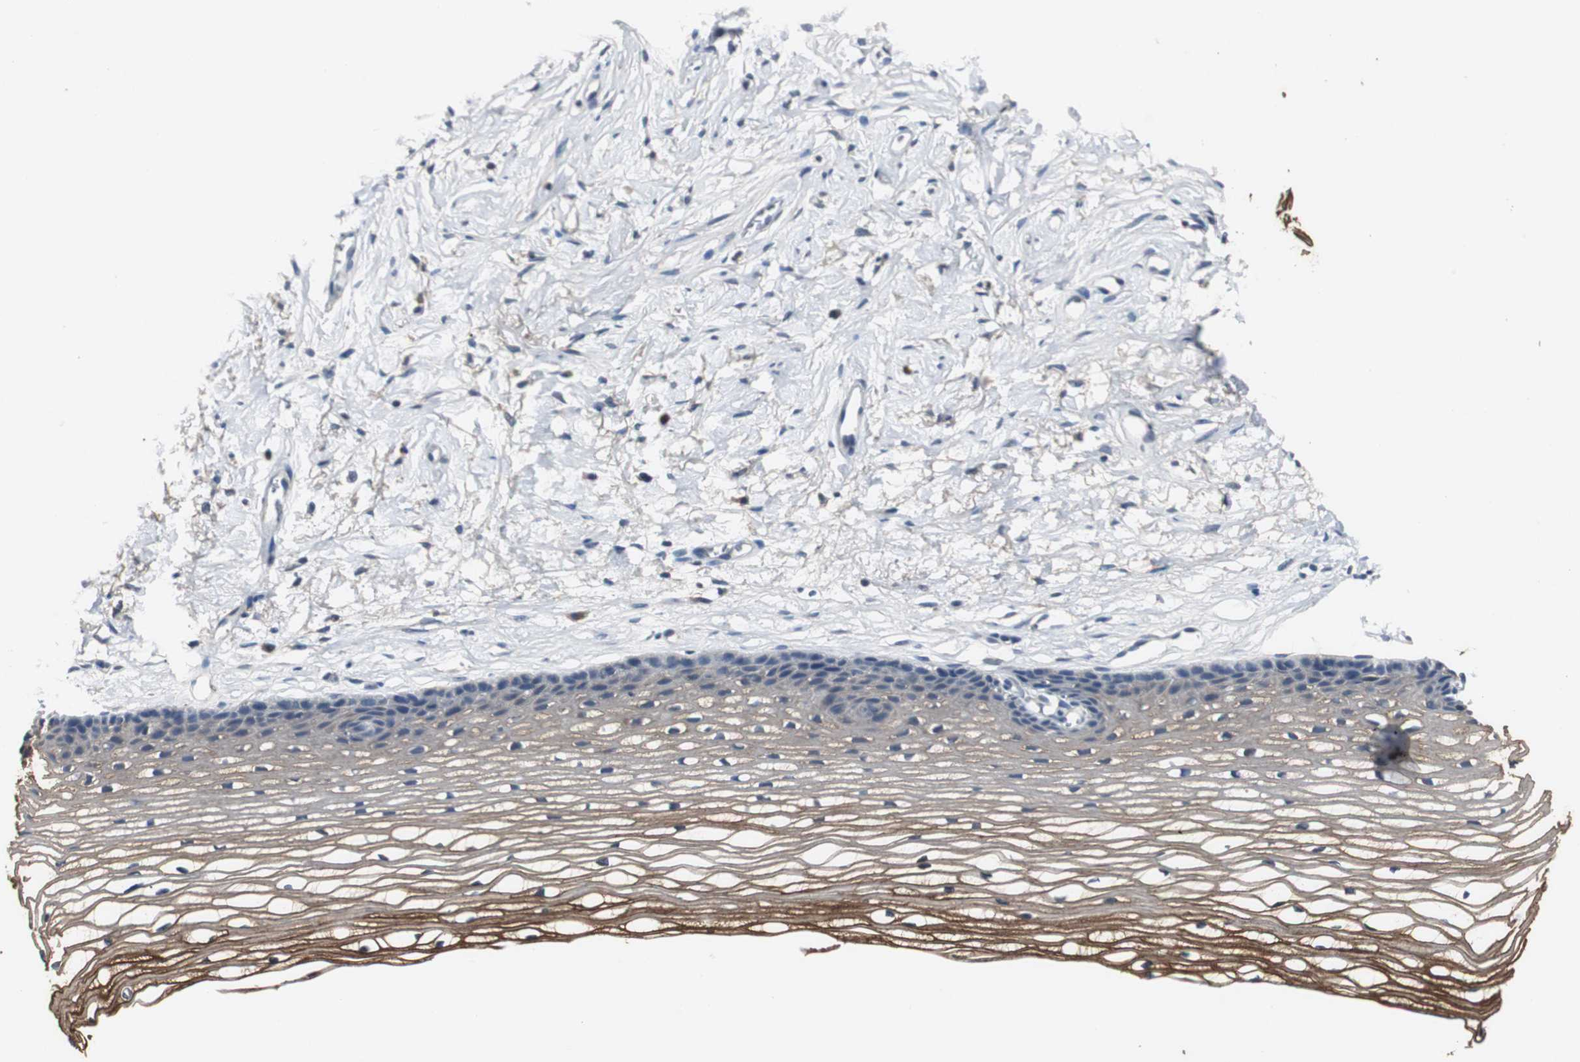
{"staining": {"intensity": "negative", "quantity": "none", "location": "none"}, "tissue": "cervix", "cell_type": "Glandular cells", "image_type": "normal", "snomed": [{"axis": "morphology", "description": "Normal tissue, NOS"}, {"axis": "topography", "description": "Cervix"}], "caption": "This is an IHC photomicrograph of benign cervix. There is no positivity in glandular cells.", "gene": "PTPRN2", "patient": {"sex": "female", "age": 77}}